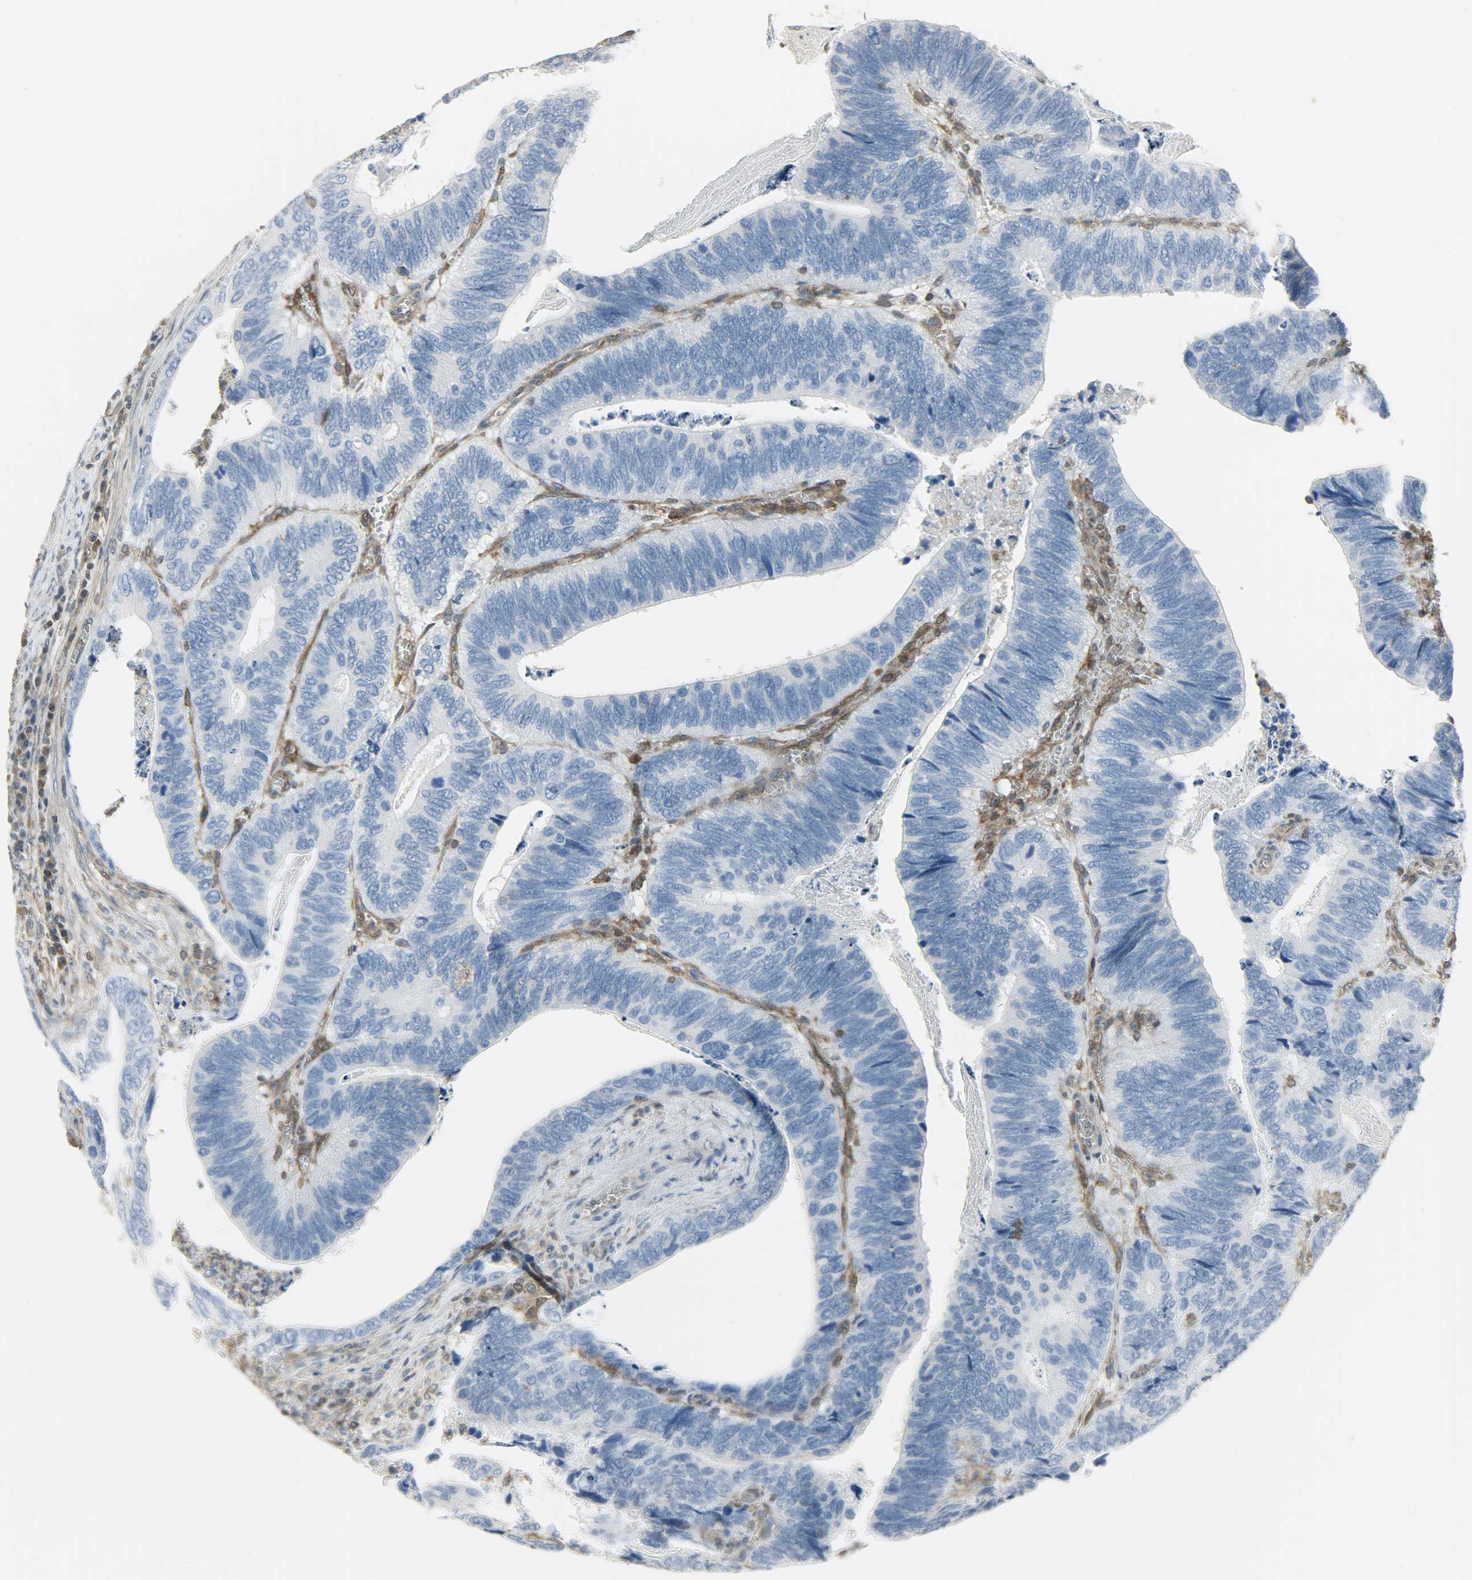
{"staining": {"intensity": "negative", "quantity": "none", "location": "none"}, "tissue": "colorectal cancer", "cell_type": "Tumor cells", "image_type": "cancer", "snomed": [{"axis": "morphology", "description": "Adenocarcinoma, NOS"}, {"axis": "topography", "description": "Colon"}], "caption": "An immunohistochemistry image of colorectal cancer is shown. There is no staining in tumor cells of colorectal cancer.", "gene": "LDHB", "patient": {"sex": "male", "age": 72}}